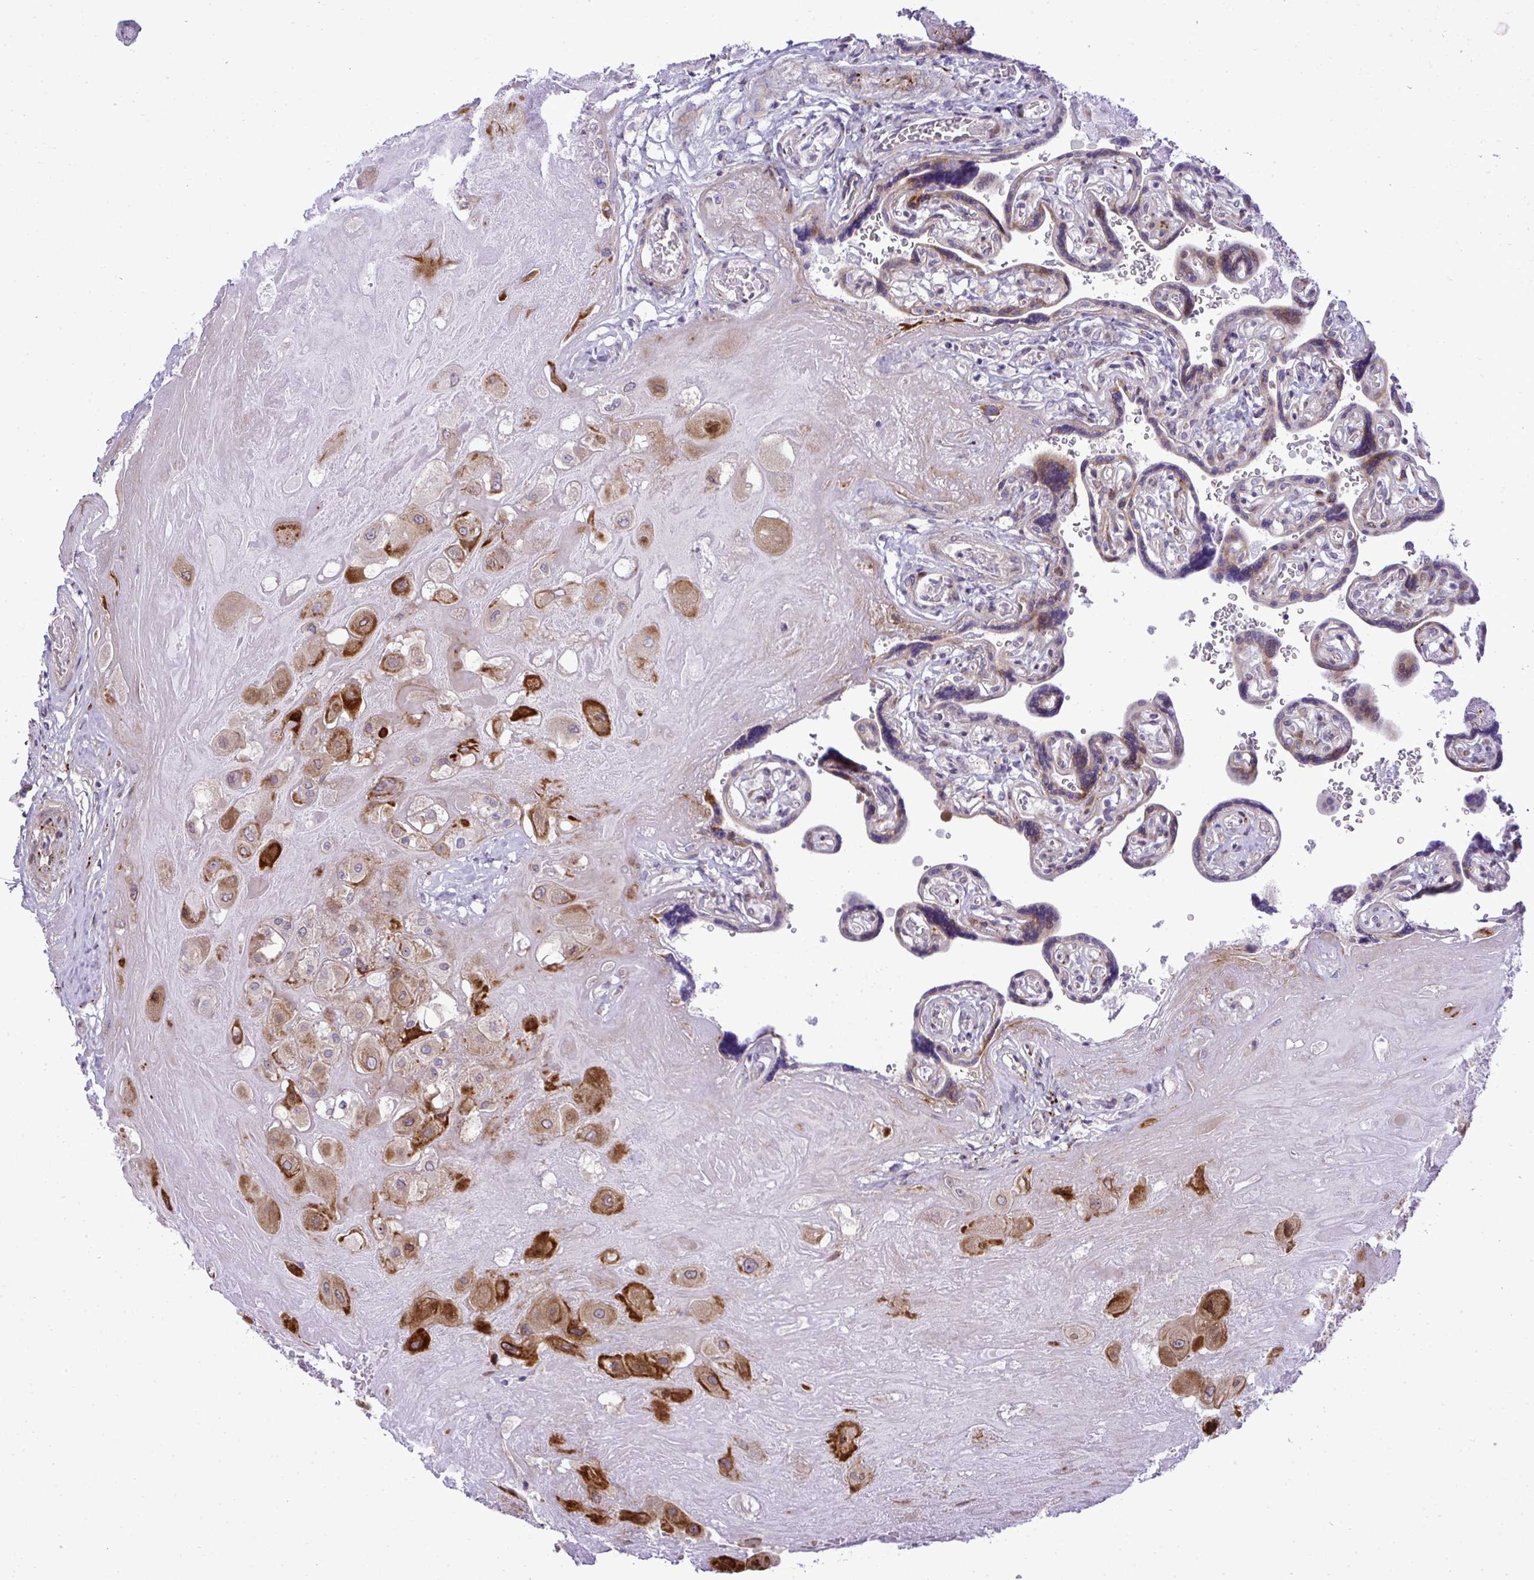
{"staining": {"intensity": "strong", "quantity": ">75%", "location": "cytoplasmic/membranous"}, "tissue": "placenta", "cell_type": "Decidual cells", "image_type": "normal", "snomed": [{"axis": "morphology", "description": "Normal tissue, NOS"}, {"axis": "topography", "description": "Placenta"}], "caption": "Immunohistochemical staining of unremarkable human placenta reveals high levels of strong cytoplasmic/membranous expression in about >75% of decidual cells. Using DAB (3,3'-diaminobenzidine) (brown) and hematoxylin (blue) stains, captured at high magnification using brightfield microscopy.", "gene": "CASTOR2", "patient": {"sex": "female", "age": 32}}